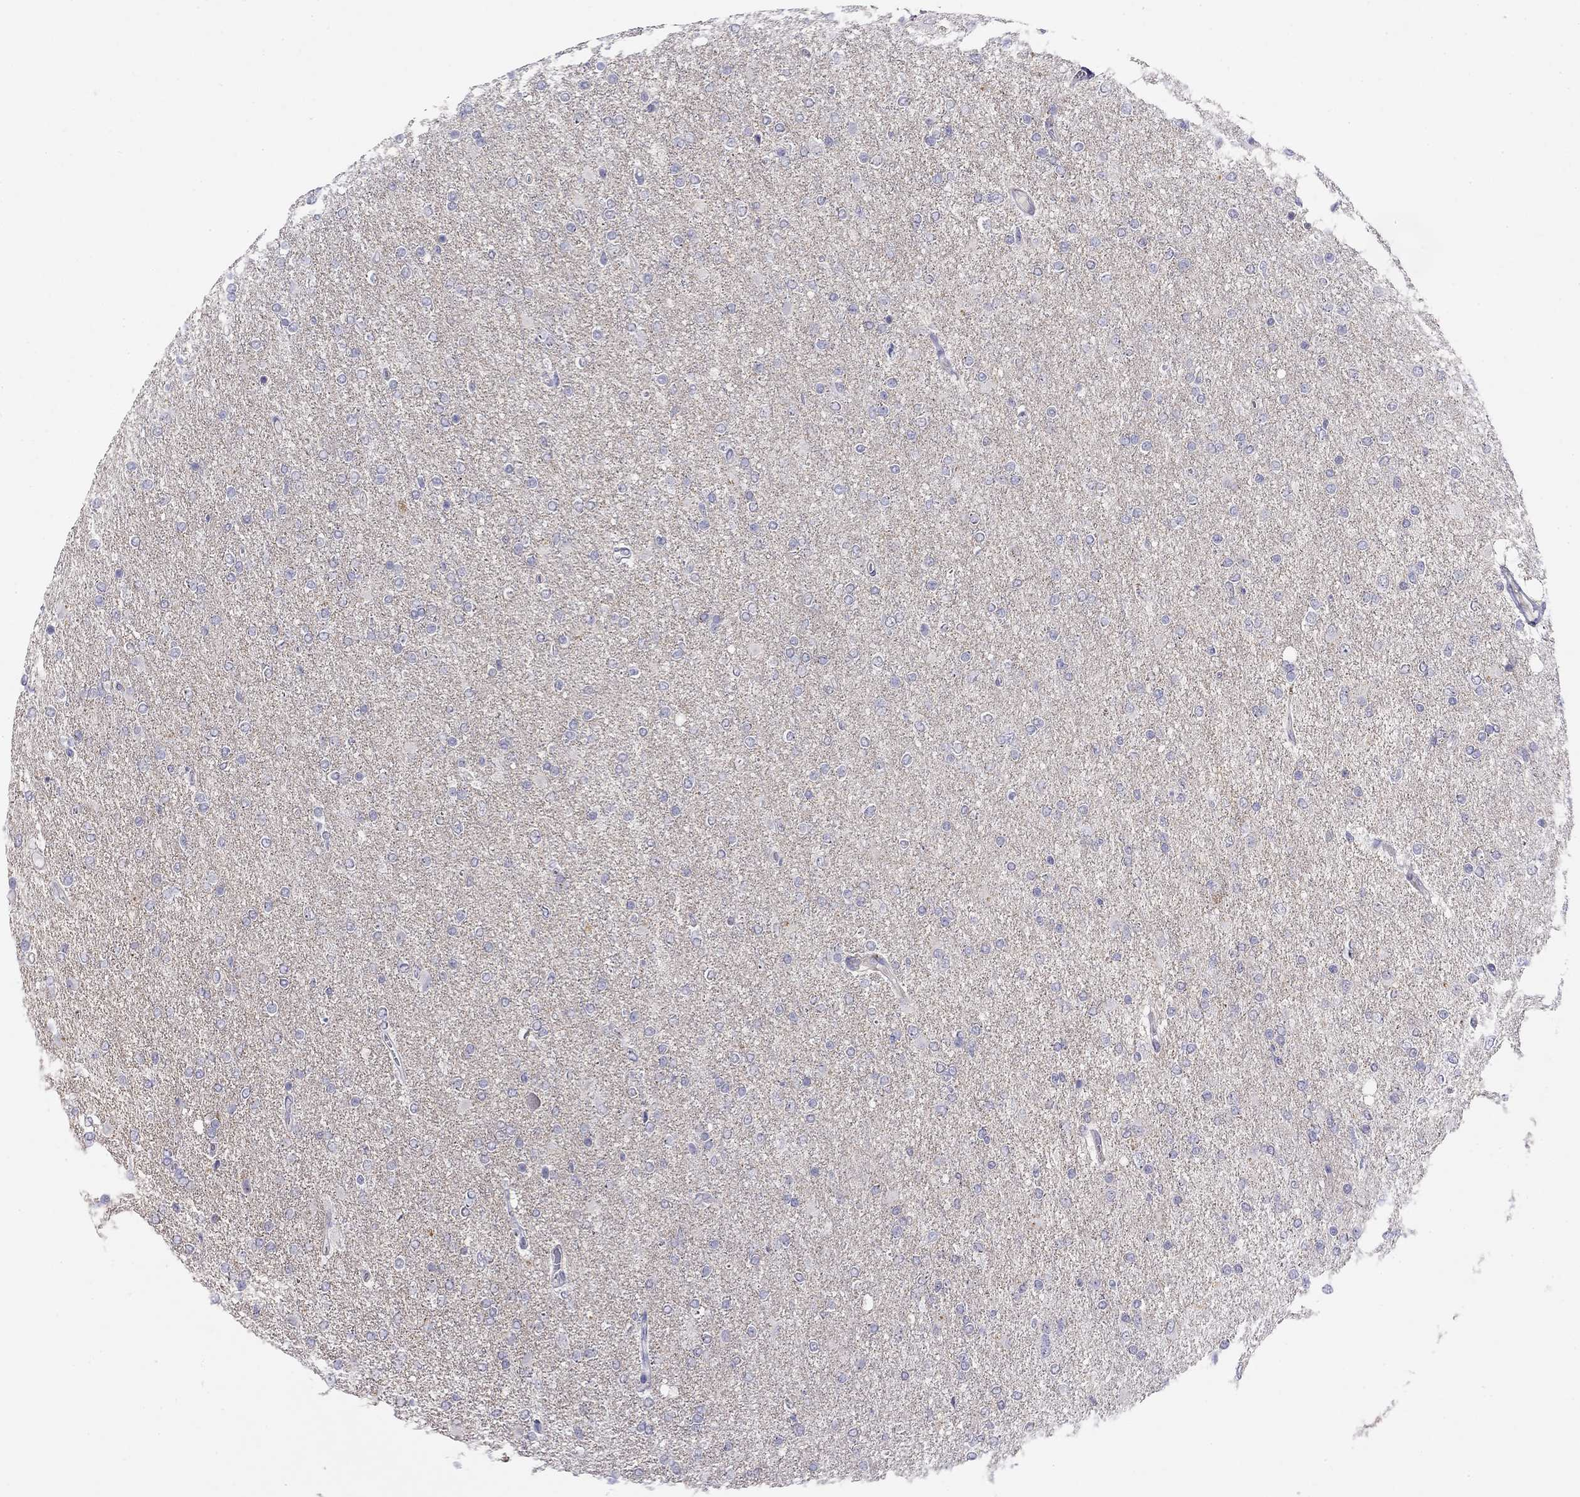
{"staining": {"intensity": "negative", "quantity": "none", "location": "none"}, "tissue": "glioma", "cell_type": "Tumor cells", "image_type": "cancer", "snomed": [{"axis": "morphology", "description": "Glioma, malignant, High grade"}, {"axis": "topography", "description": "Cerebral cortex"}], "caption": "This photomicrograph is of malignant high-grade glioma stained with immunohistochemistry (IHC) to label a protein in brown with the nuclei are counter-stained blue. There is no positivity in tumor cells.", "gene": "RTL1", "patient": {"sex": "male", "age": 70}}